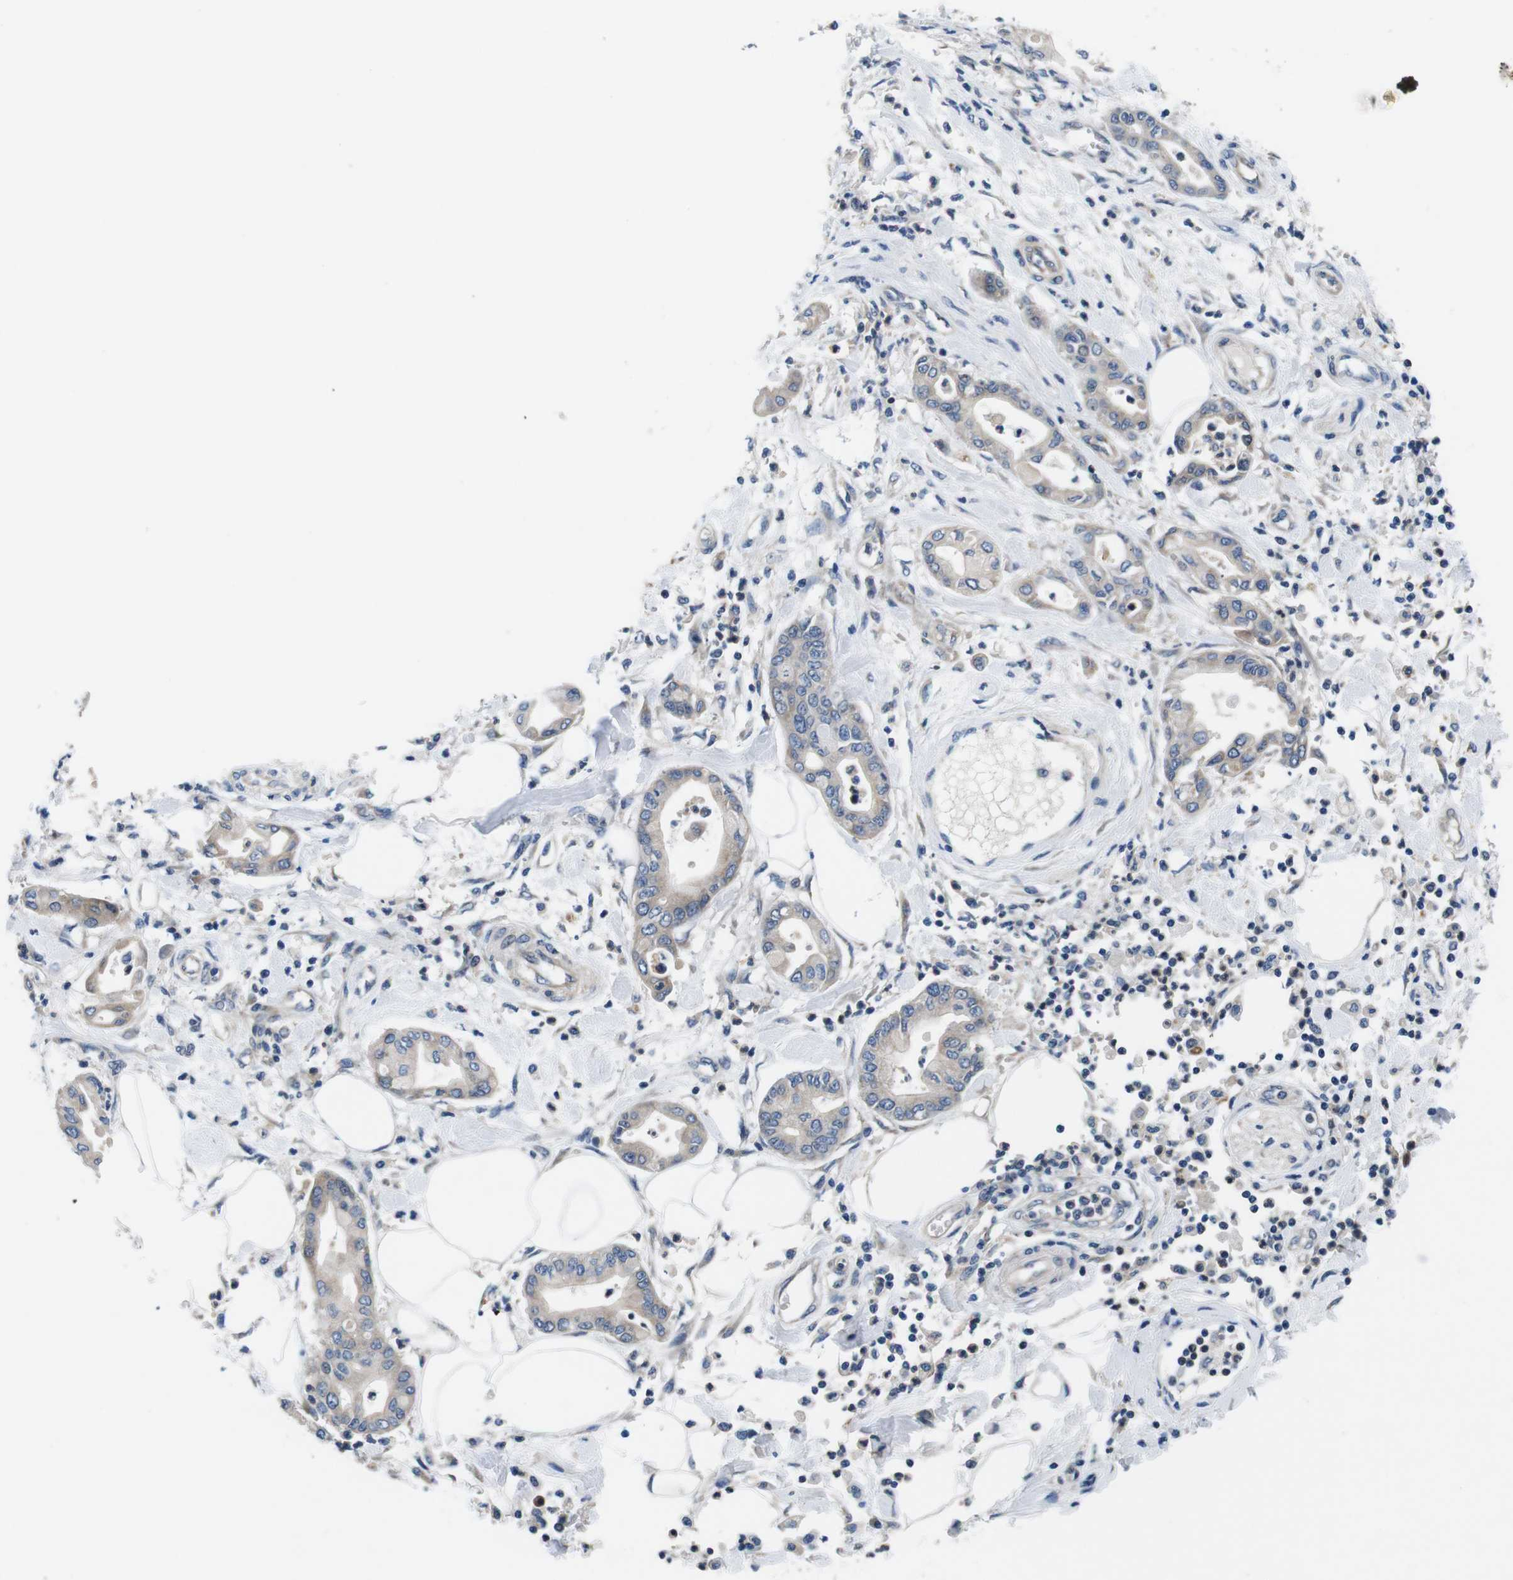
{"staining": {"intensity": "weak", "quantity": ">75%", "location": "cytoplasmic/membranous"}, "tissue": "pancreatic cancer", "cell_type": "Tumor cells", "image_type": "cancer", "snomed": [{"axis": "morphology", "description": "Adenocarcinoma, NOS"}, {"axis": "morphology", "description": "Adenocarcinoma, metastatic, NOS"}, {"axis": "topography", "description": "Lymph node"}, {"axis": "topography", "description": "Pancreas"}, {"axis": "topography", "description": "Duodenum"}], "caption": "A brown stain labels weak cytoplasmic/membranous expression of a protein in human adenocarcinoma (pancreatic) tumor cells.", "gene": "JAK1", "patient": {"sex": "female", "age": 64}}